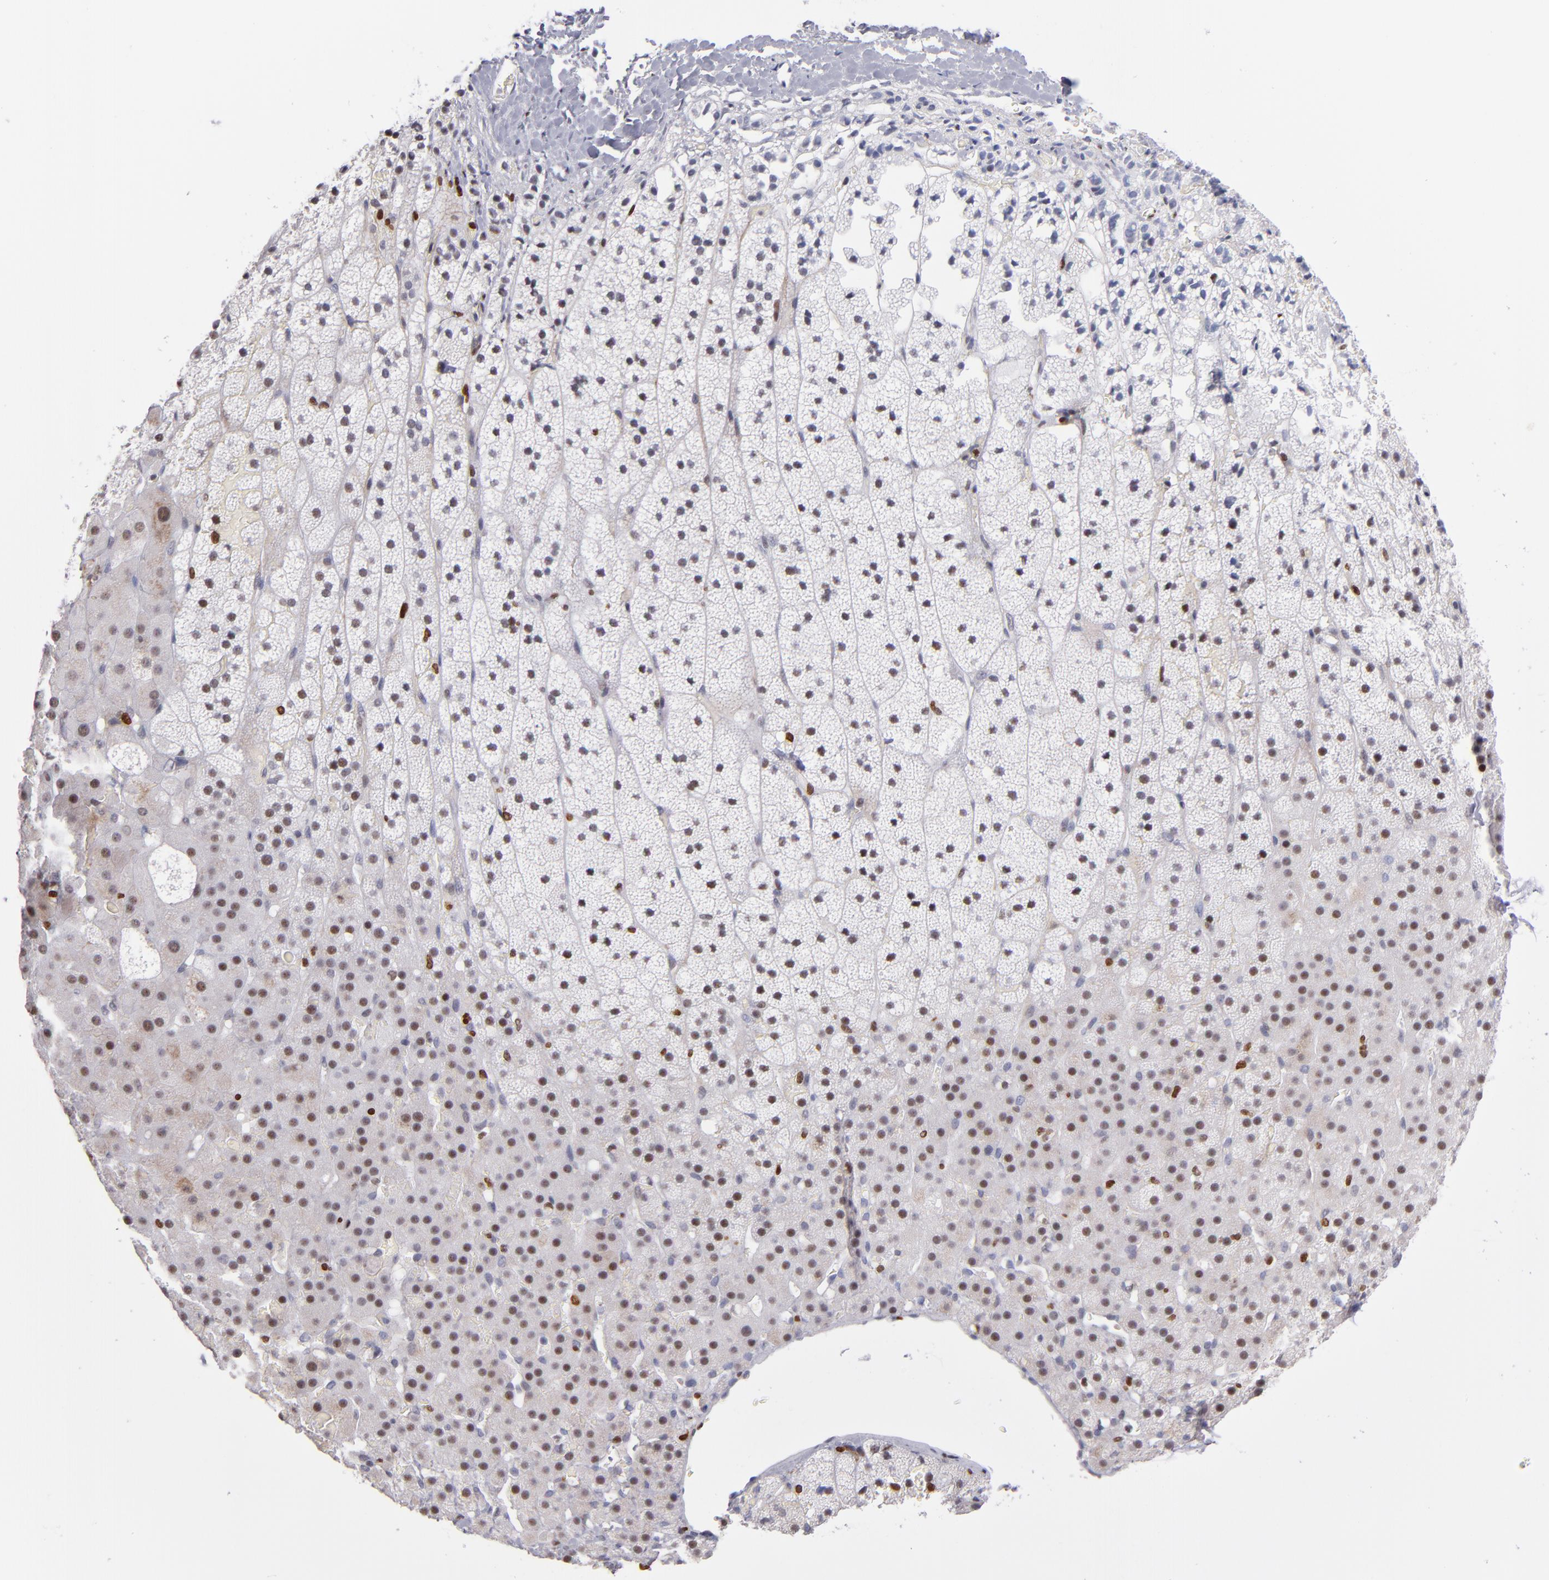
{"staining": {"intensity": "weak", "quantity": "25%-75%", "location": "nuclear"}, "tissue": "adrenal gland", "cell_type": "Glandular cells", "image_type": "normal", "snomed": [{"axis": "morphology", "description": "Normal tissue, NOS"}, {"axis": "topography", "description": "Adrenal gland"}], "caption": "Brown immunohistochemical staining in normal human adrenal gland reveals weak nuclear expression in about 25%-75% of glandular cells. The staining was performed using DAB (3,3'-diaminobenzidine), with brown indicating positive protein expression. Nuclei are stained blue with hematoxylin.", "gene": "POLA1", "patient": {"sex": "male", "age": 35}}